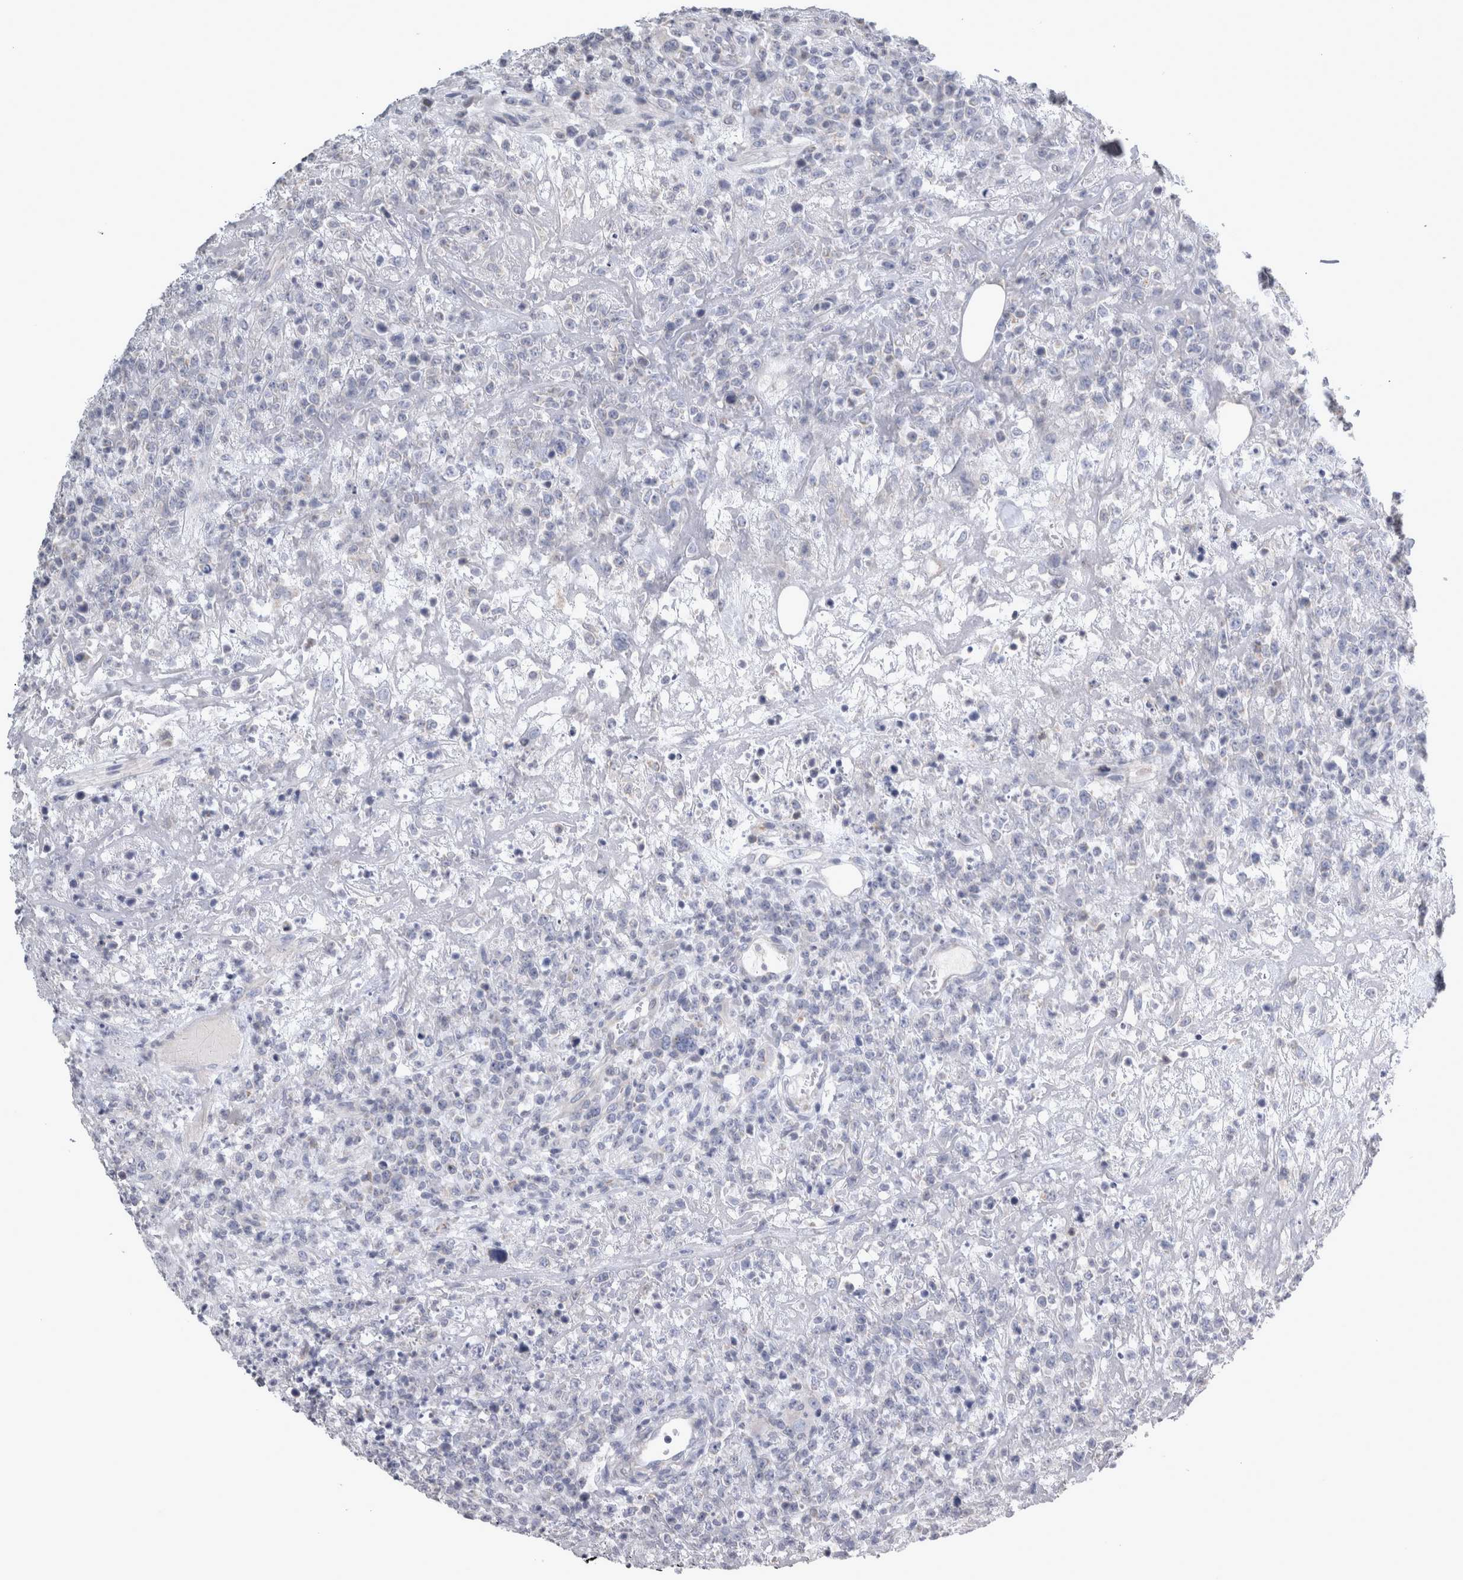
{"staining": {"intensity": "negative", "quantity": "none", "location": "none"}, "tissue": "lymphoma", "cell_type": "Tumor cells", "image_type": "cancer", "snomed": [{"axis": "morphology", "description": "Malignant lymphoma, non-Hodgkin's type, High grade"}, {"axis": "topography", "description": "Colon"}], "caption": "Immunohistochemistry (IHC) photomicrograph of neoplastic tissue: human malignant lymphoma, non-Hodgkin's type (high-grade) stained with DAB reveals no significant protein positivity in tumor cells.", "gene": "TCAP", "patient": {"sex": "female", "age": 53}}